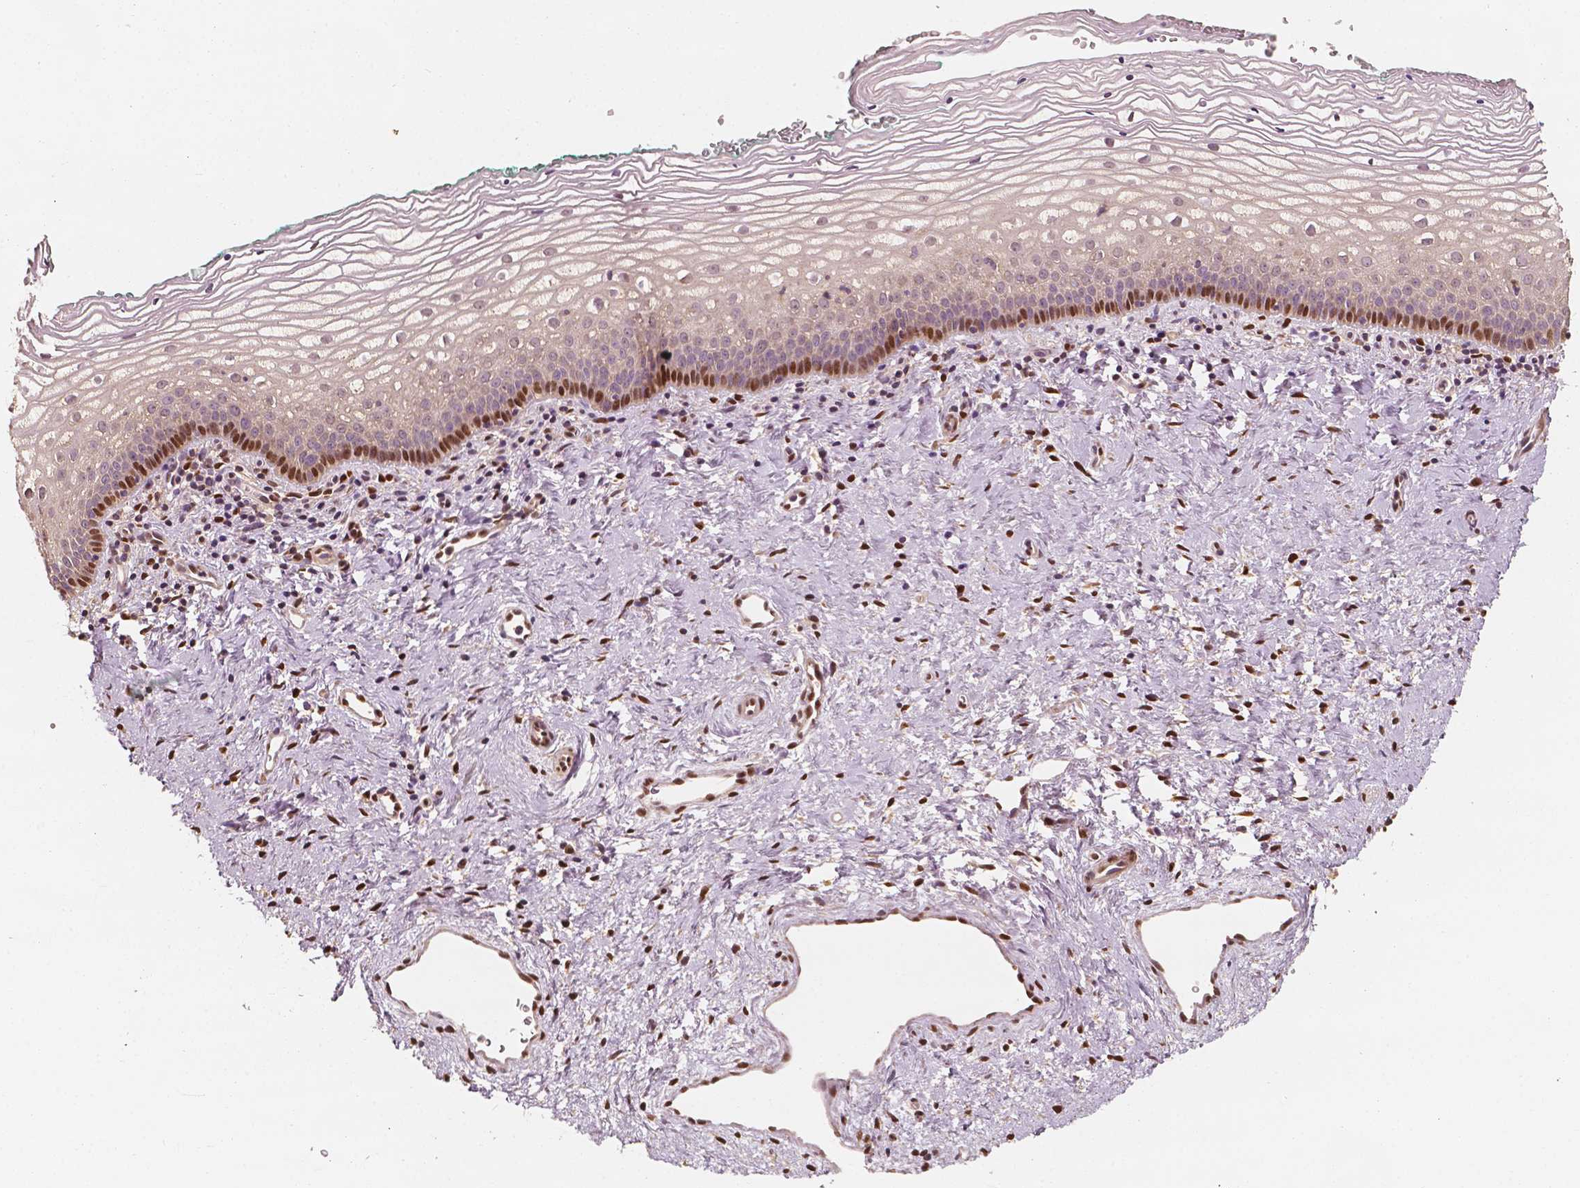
{"staining": {"intensity": "moderate", "quantity": "<25%", "location": "nuclear"}, "tissue": "vagina", "cell_type": "Squamous epithelial cells", "image_type": "normal", "snomed": [{"axis": "morphology", "description": "Normal tissue, NOS"}, {"axis": "topography", "description": "Vagina"}], "caption": "Brown immunohistochemical staining in unremarkable vagina exhibits moderate nuclear staining in about <25% of squamous epithelial cells.", "gene": "TBC1D17", "patient": {"sex": "female", "age": 44}}